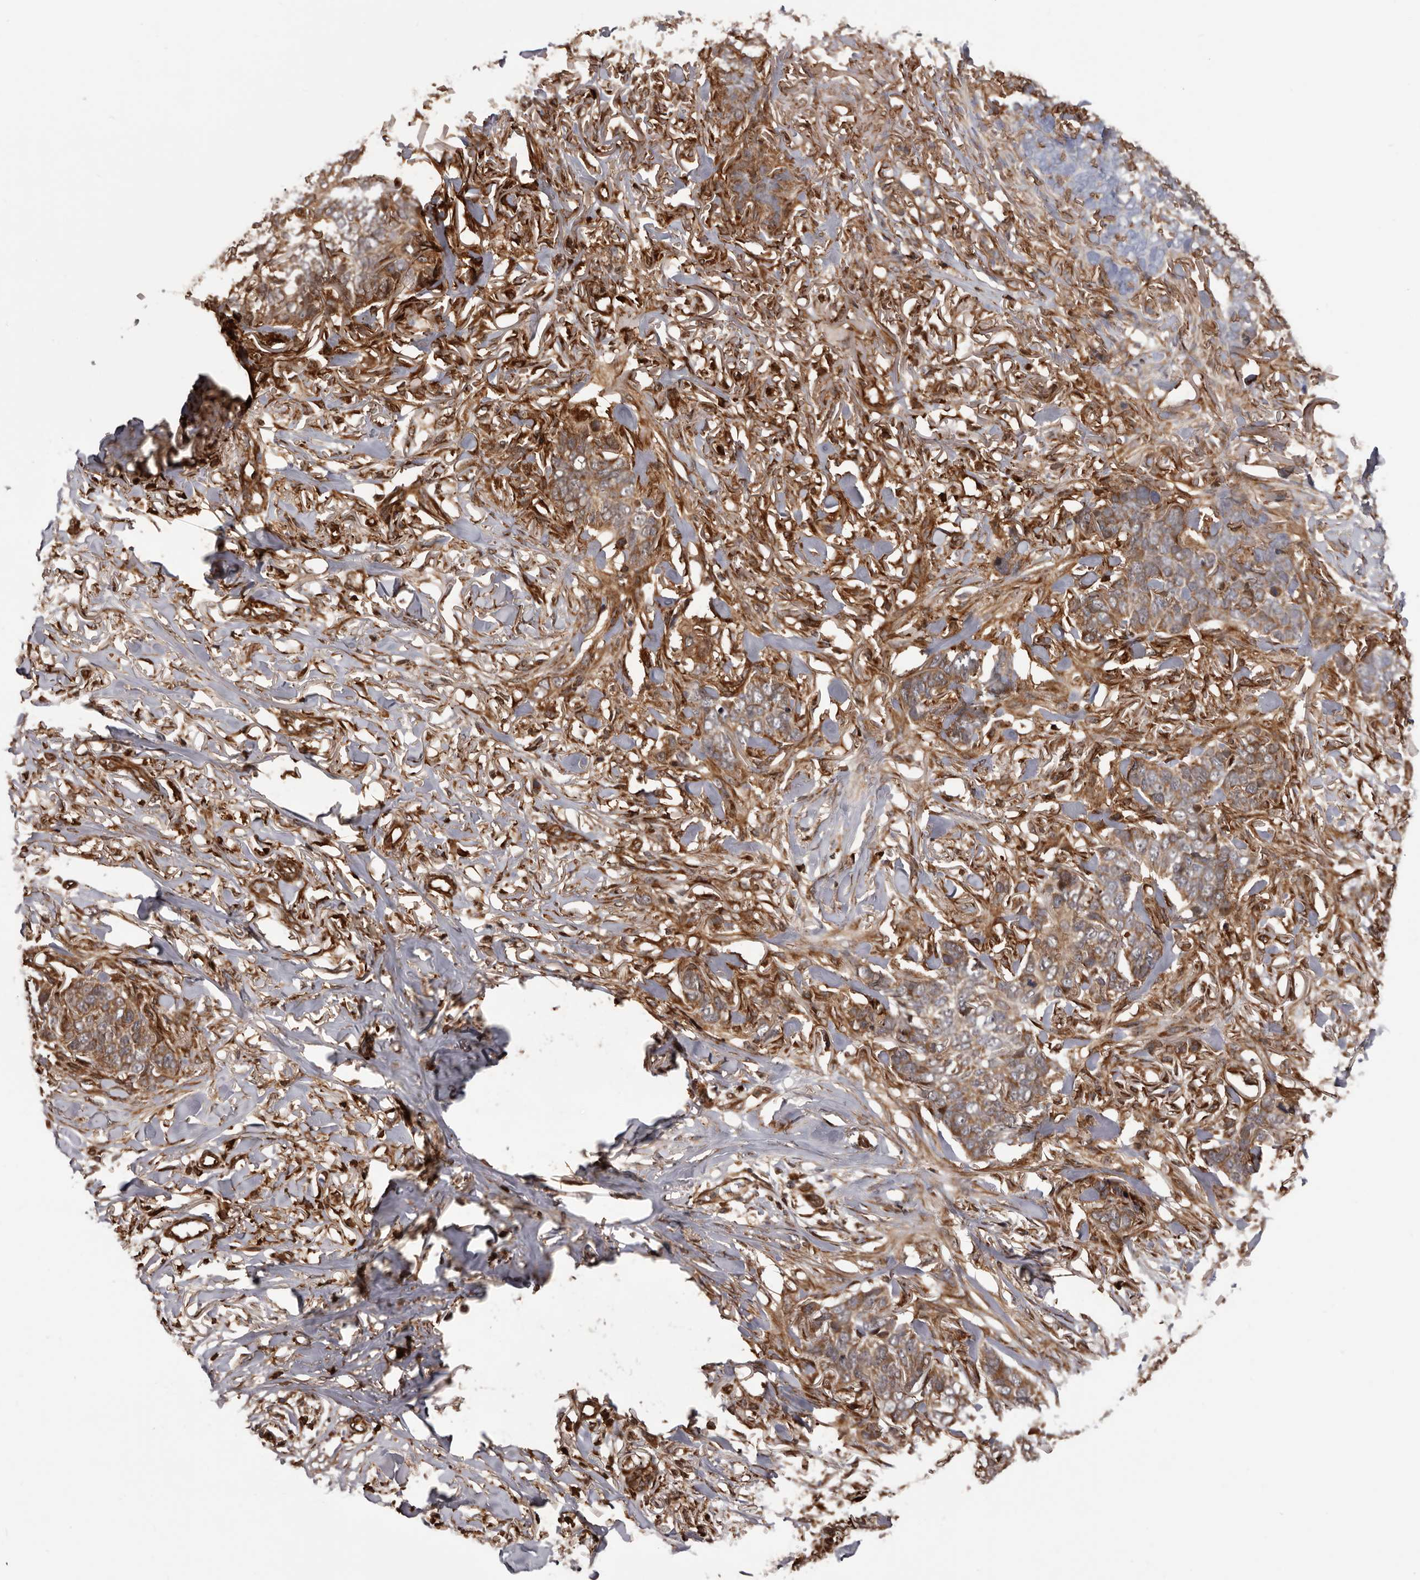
{"staining": {"intensity": "moderate", "quantity": ">75%", "location": "cytoplasmic/membranous"}, "tissue": "skin cancer", "cell_type": "Tumor cells", "image_type": "cancer", "snomed": [{"axis": "morphology", "description": "Normal tissue, NOS"}, {"axis": "morphology", "description": "Basal cell carcinoma"}, {"axis": "topography", "description": "Skin"}], "caption": "Brown immunohistochemical staining in human skin basal cell carcinoma demonstrates moderate cytoplasmic/membranous positivity in approximately >75% of tumor cells. (DAB (3,3'-diaminobenzidine) IHC, brown staining for protein, blue staining for nuclei).", "gene": "ADAMTS2", "patient": {"sex": "male", "age": 77}}